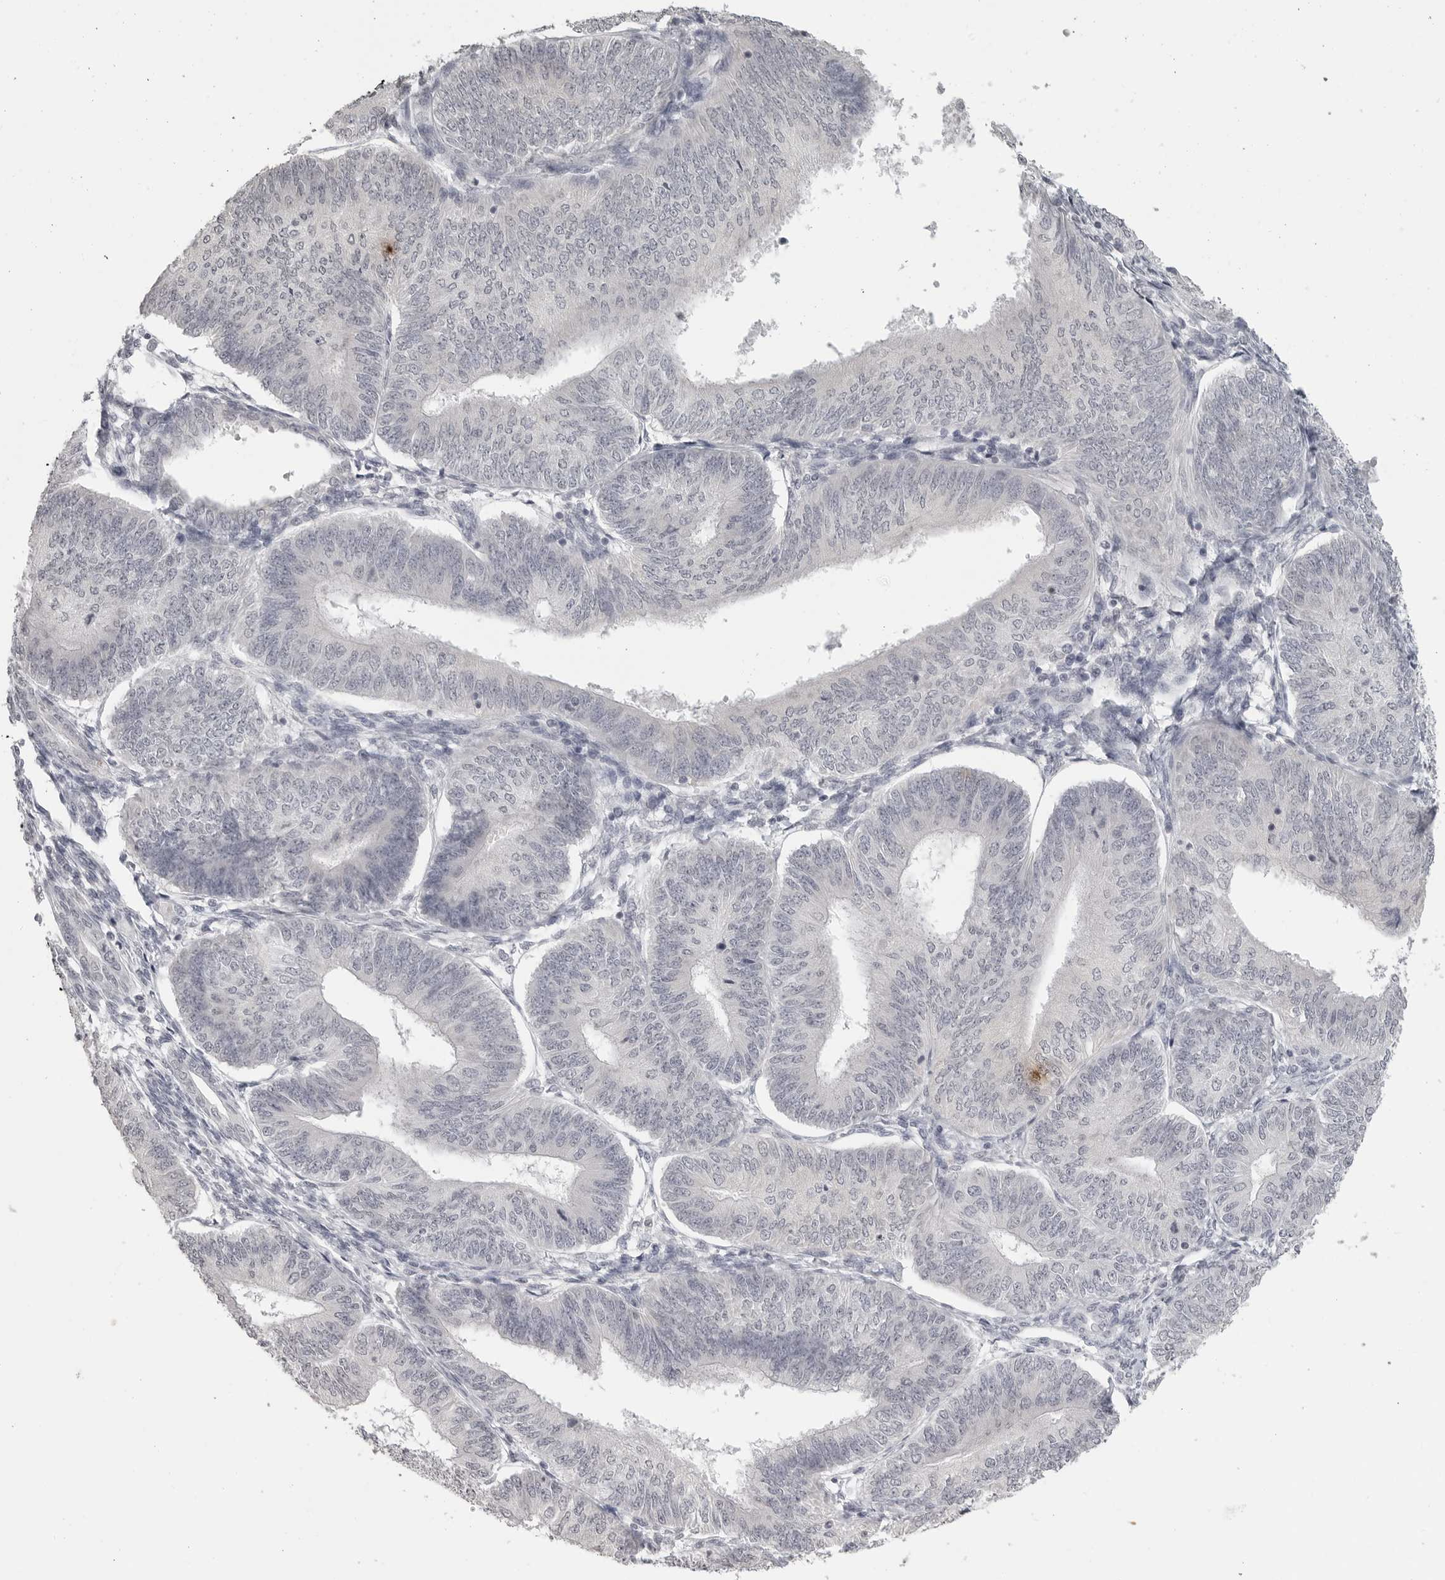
{"staining": {"intensity": "negative", "quantity": "none", "location": "none"}, "tissue": "endometrial cancer", "cell_type": "Tumor cells", "image_type": "cancer", "snomed": [{"axis": "morphology", "description": "Adenocarcinoma, NOS"}, {"axis": "topography", "description": "Endometrium"}], "caption": "Immunohistochemistry (IHC) image of human endometrial cancer (adenocarcinoma) stained for a protein (brown), which demonstrates no positivity in tumor cells. (DAB (3,3'-diaminobenzidine) immunohistochemistry, high magnification).", "gene": "PRSS1", "patient": {"sex": "female", "age": 58}}